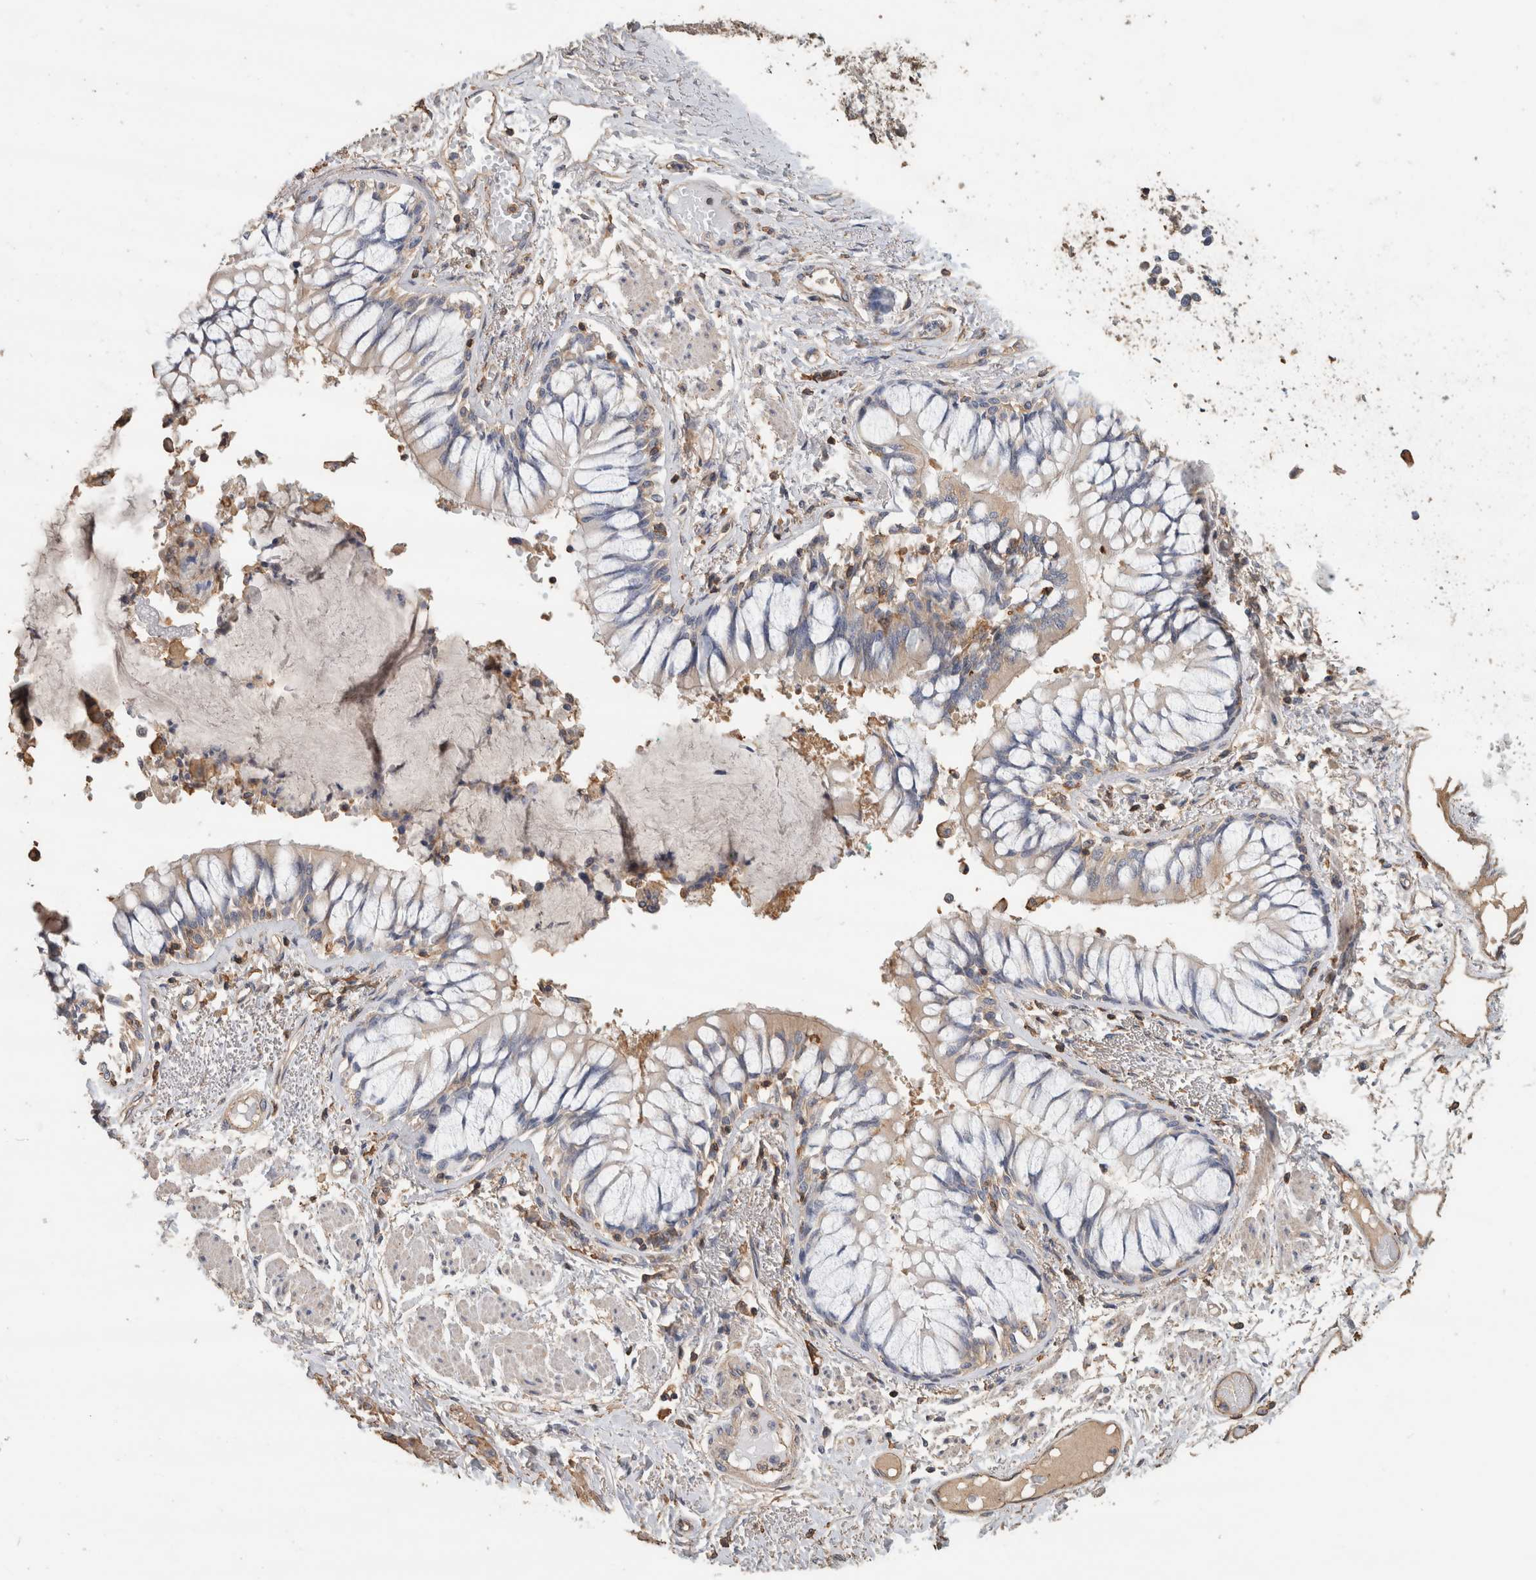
{"staining": {"intensity": "negative", "quantity": "none", "location": "none"}, "tissue": "bronchus", "cell_type": "Respiratory epithelial cells", "image_type": "normal", "snomed": [{"axis": "morphology", "description": "Normal tissue, NOS"}, {"axis": "topography", "description": "Cartilage tissue"}, {"axis": "topography", "description": "Bronchus"}, {"axis": "topography", "description": "Lung"}], "caption": "Immunohistochemistry micrograph of normal bronchus: human bronchus stained with DAB reveals no significant protein staining in respiratory epithelial cells.", "gene": "EIF4G3", "patient": {"sex": "male", "age": 64}}